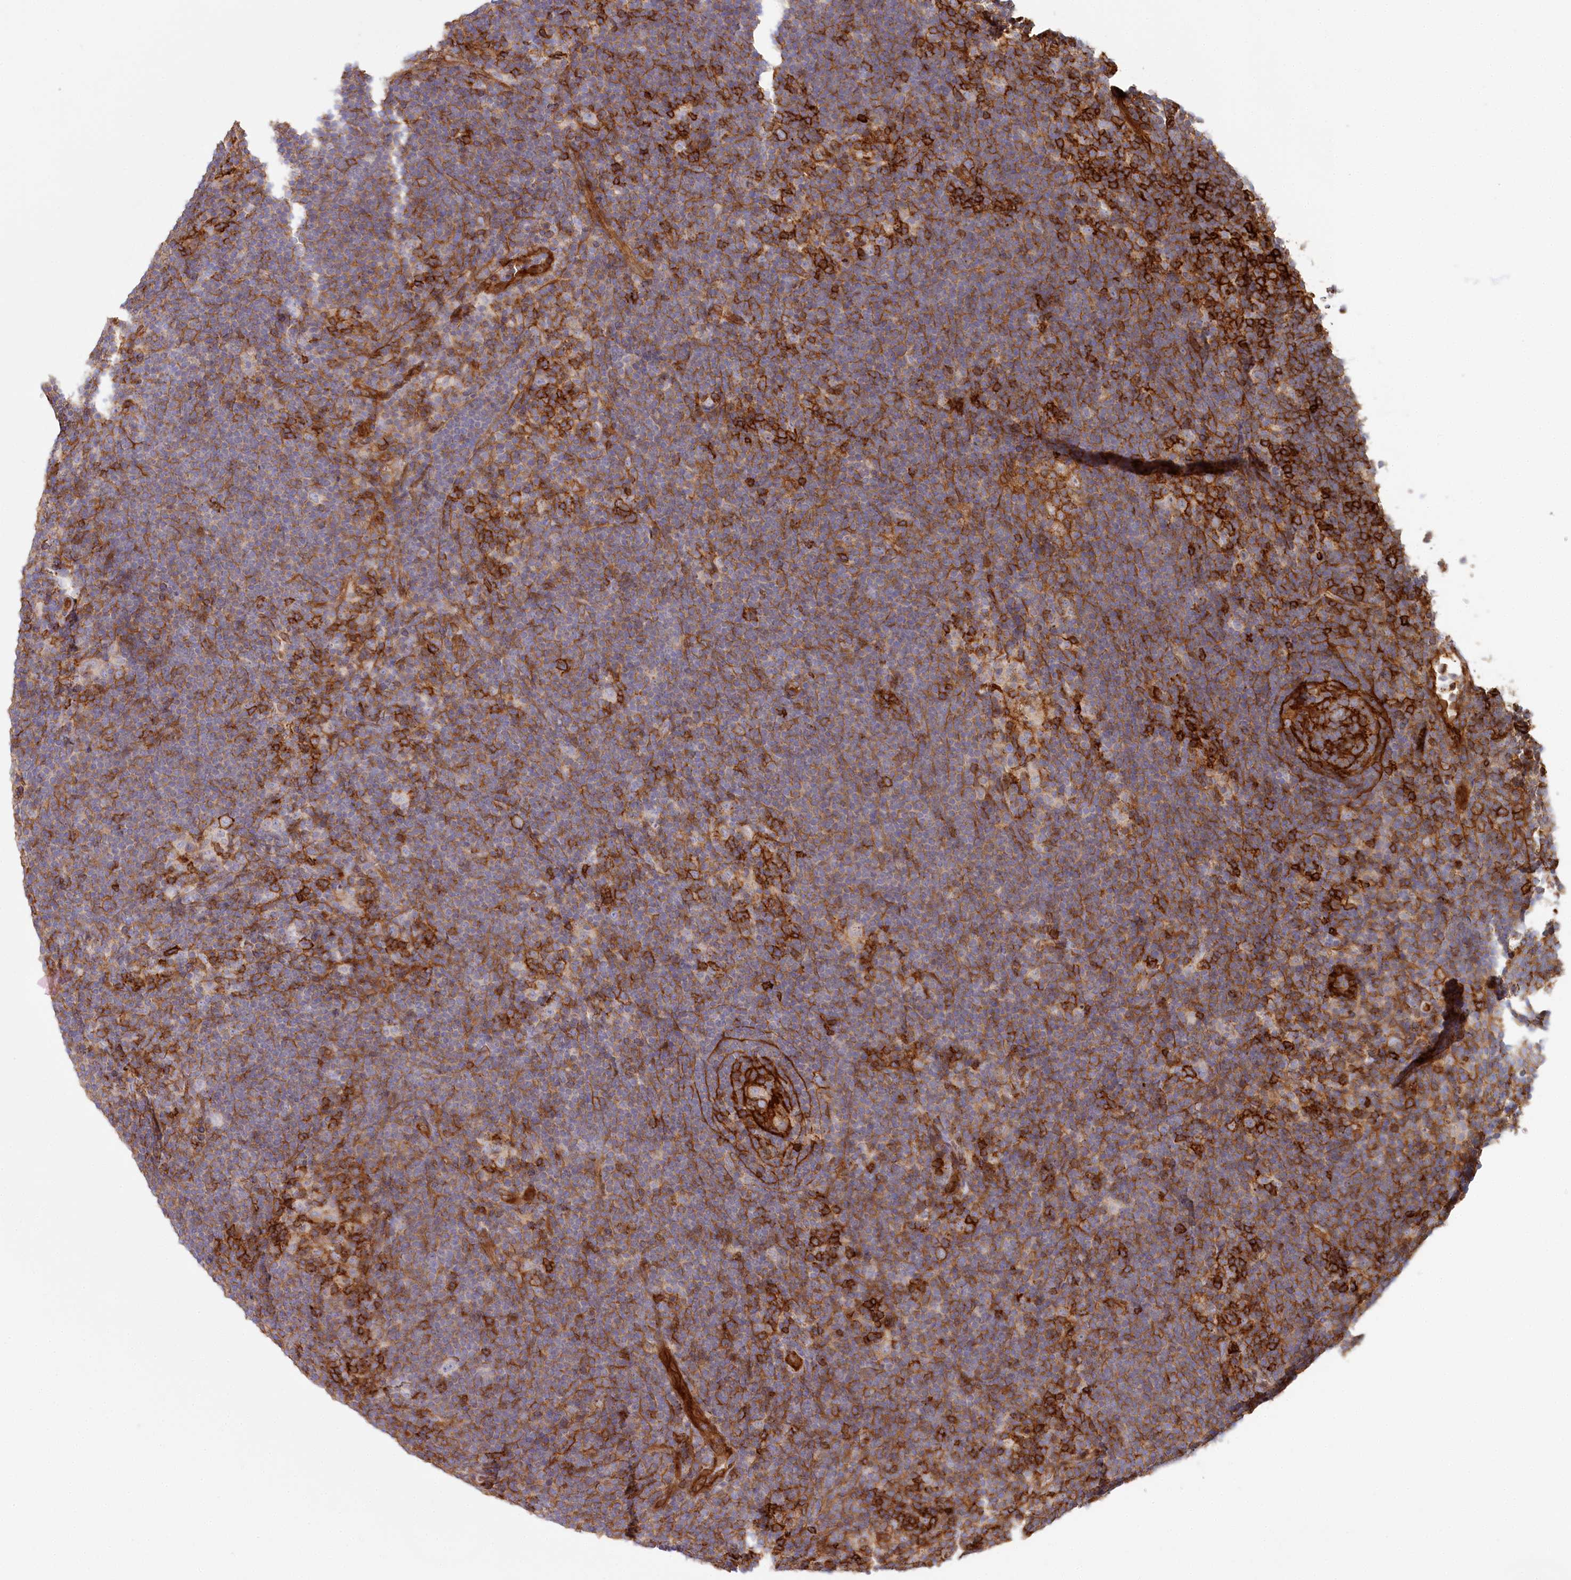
{"staining": {"intensity": "weak", "quantity": "<25%", "location": "cytoplasmic/membranous"}, "tissue": "lymphoma", "cell_type": "Tumor cells", "image_type": "cancer", "snomed": [{"axis": "morphology", "description": "Hodgkin's disease, NOS"}, {"axis": "topography", "description": "Lymph node"}], "caption": "A micrograph of human lymphoma is negative for staining in tumor cells.", "gene": "RBP5", "patient": {"sex": "female", "age": 57}}